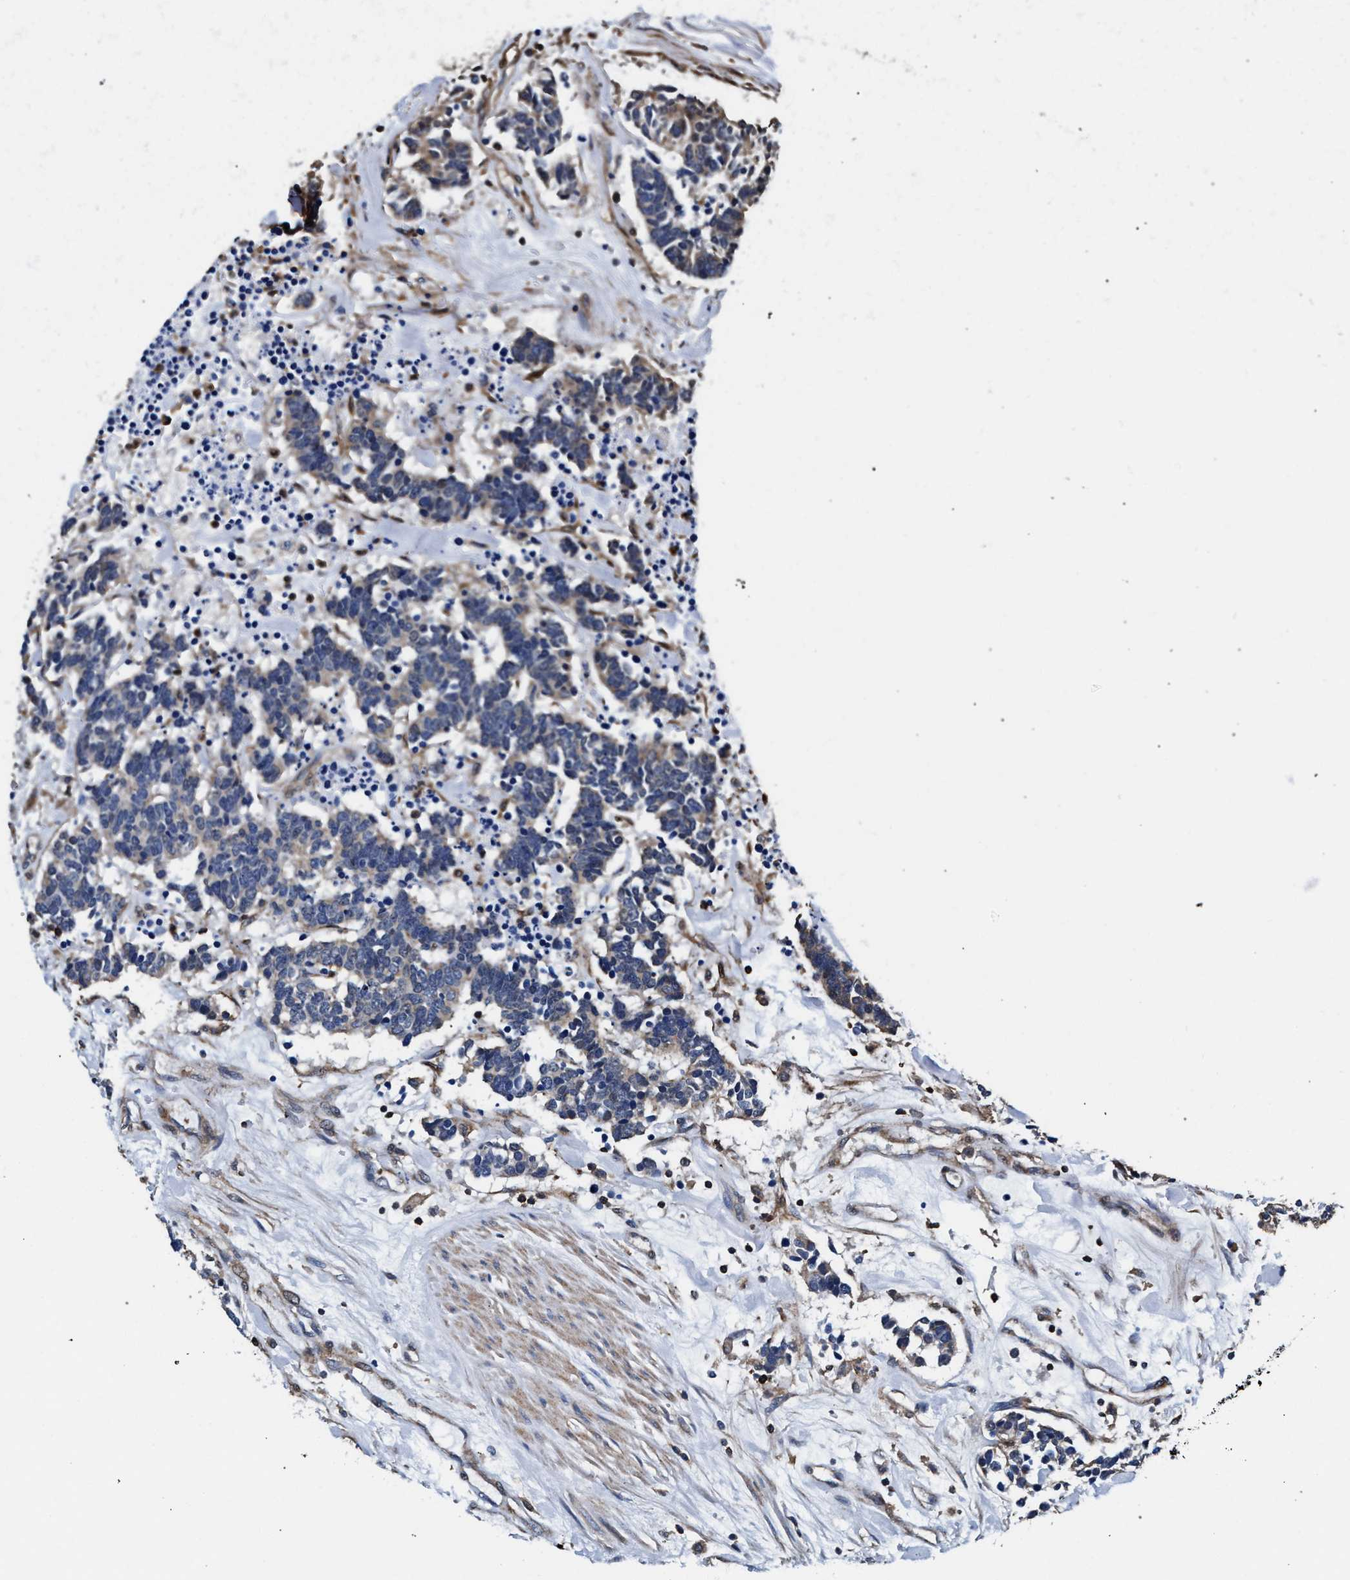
{"staining": {"intensity": "weak", "quantity": "<25%", "location": "cytoplasmic/membranous"}, "tissue": "carcinoid", "cell_type": "Tumor cells", "image_type": "cancer", "snomed": [{"axis": "morphology", "description": "Carcinoma, NOS"}, {"axis": "morphology", "description": "Carcinoid, malignant, NOS"}, {"axis": "topography", "description": "Urinary bladder"}], "caption": "Immunohistochemistry (IHC) image of neoplastic tissue: human carcinoid stained with DAB shows no significant protein expression in tumor cells. (DAB IHC visualized using brightfield microscopy, high magnification).", "gene": "LASP1", "patient": {"sex": "male", "age": 57}}